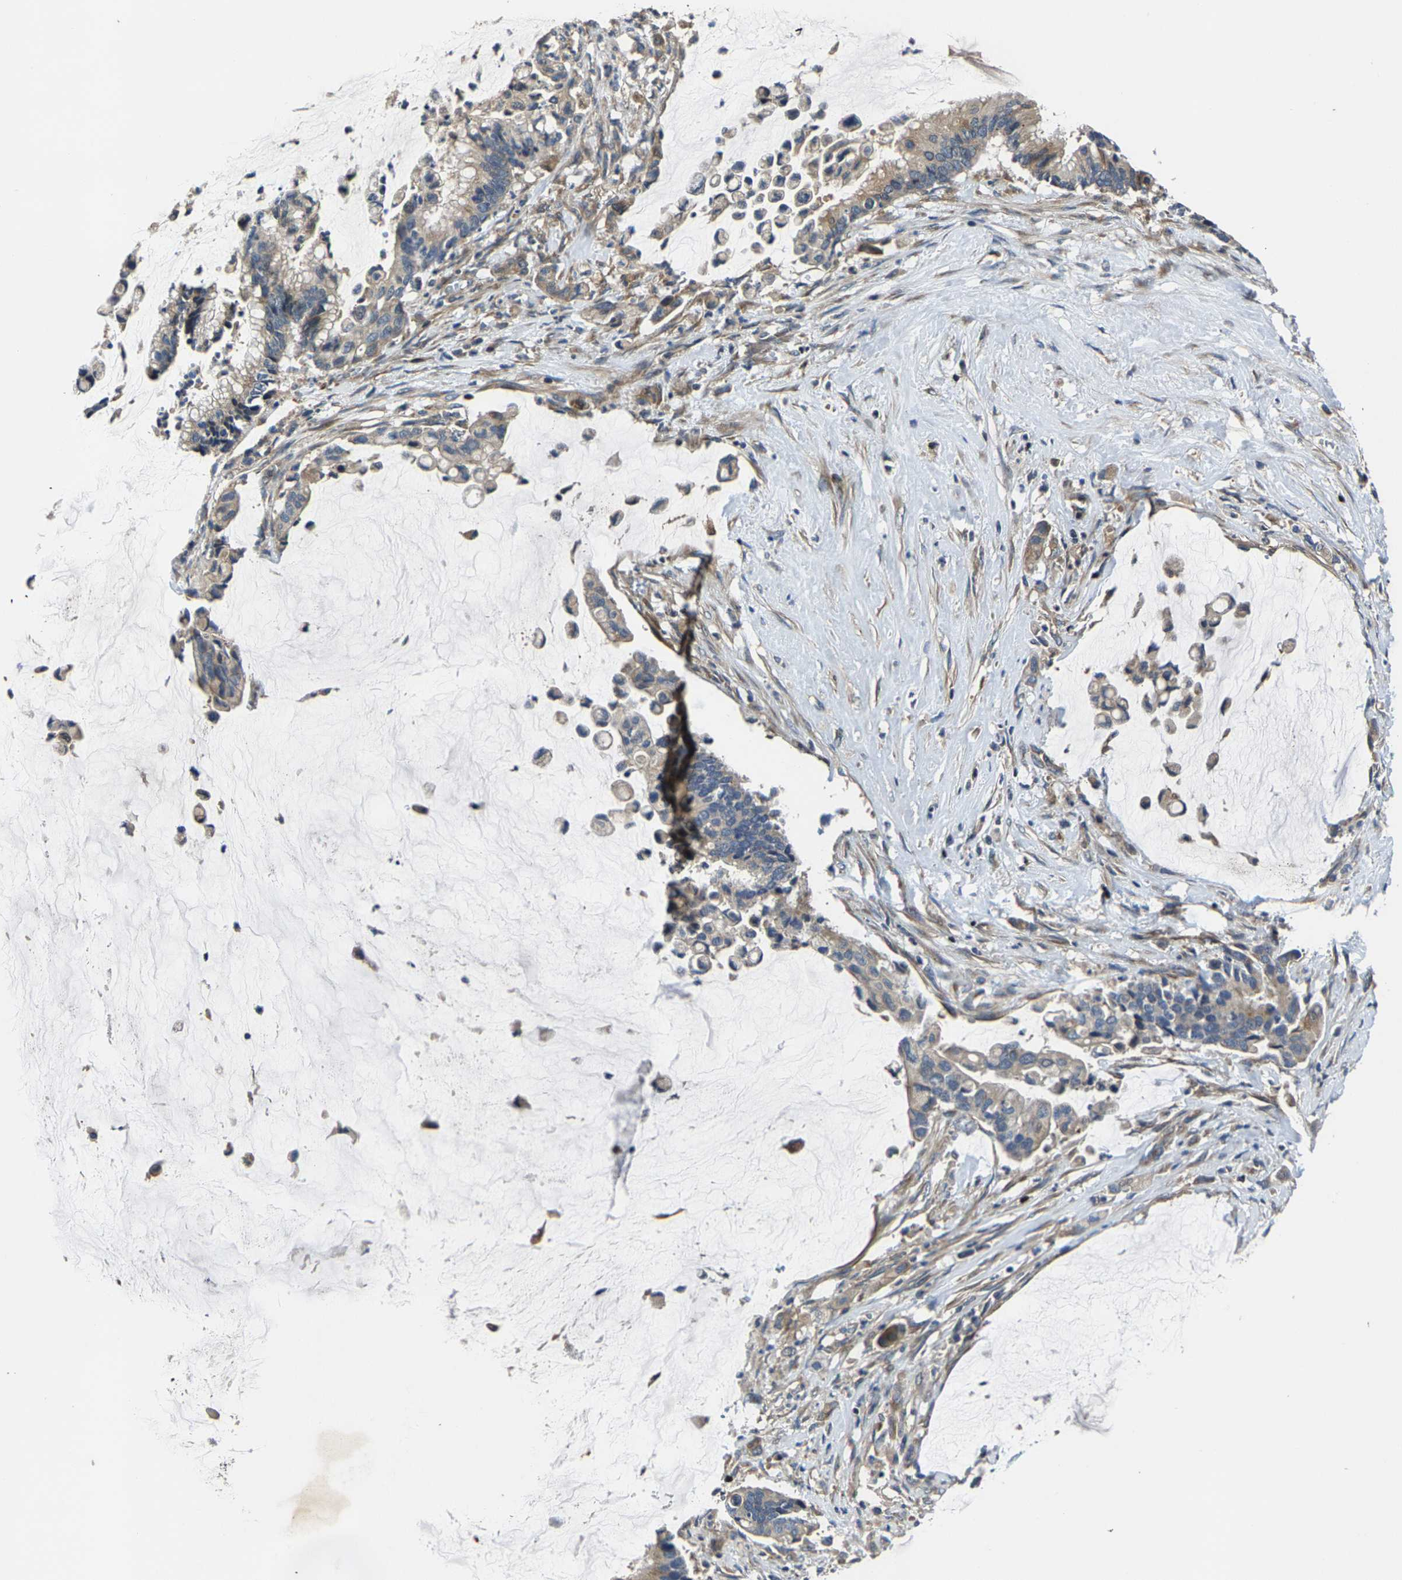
{"staining": {"intensity": "weak", "quantity": "<25%", "location": "cytoplasmic/membranous"}, "tissue": "pancreatic cancer", "cell_type": "Tumor cells", "image_type": "cancer", "snomed": [{"axis": "morphology", "description": "Adenocarcinoma, NOS"}, {"axis": "topography", "description": "Pancreas"}], "caption": "High power microscopy image of an immunohistochemistry (IHC) histopathology image of adenocarcinoma (pancreatic), revealing no significant expression in tumor cells.", "gene": "AGBL3", "patient": {"sex": "male", "age": 41}}